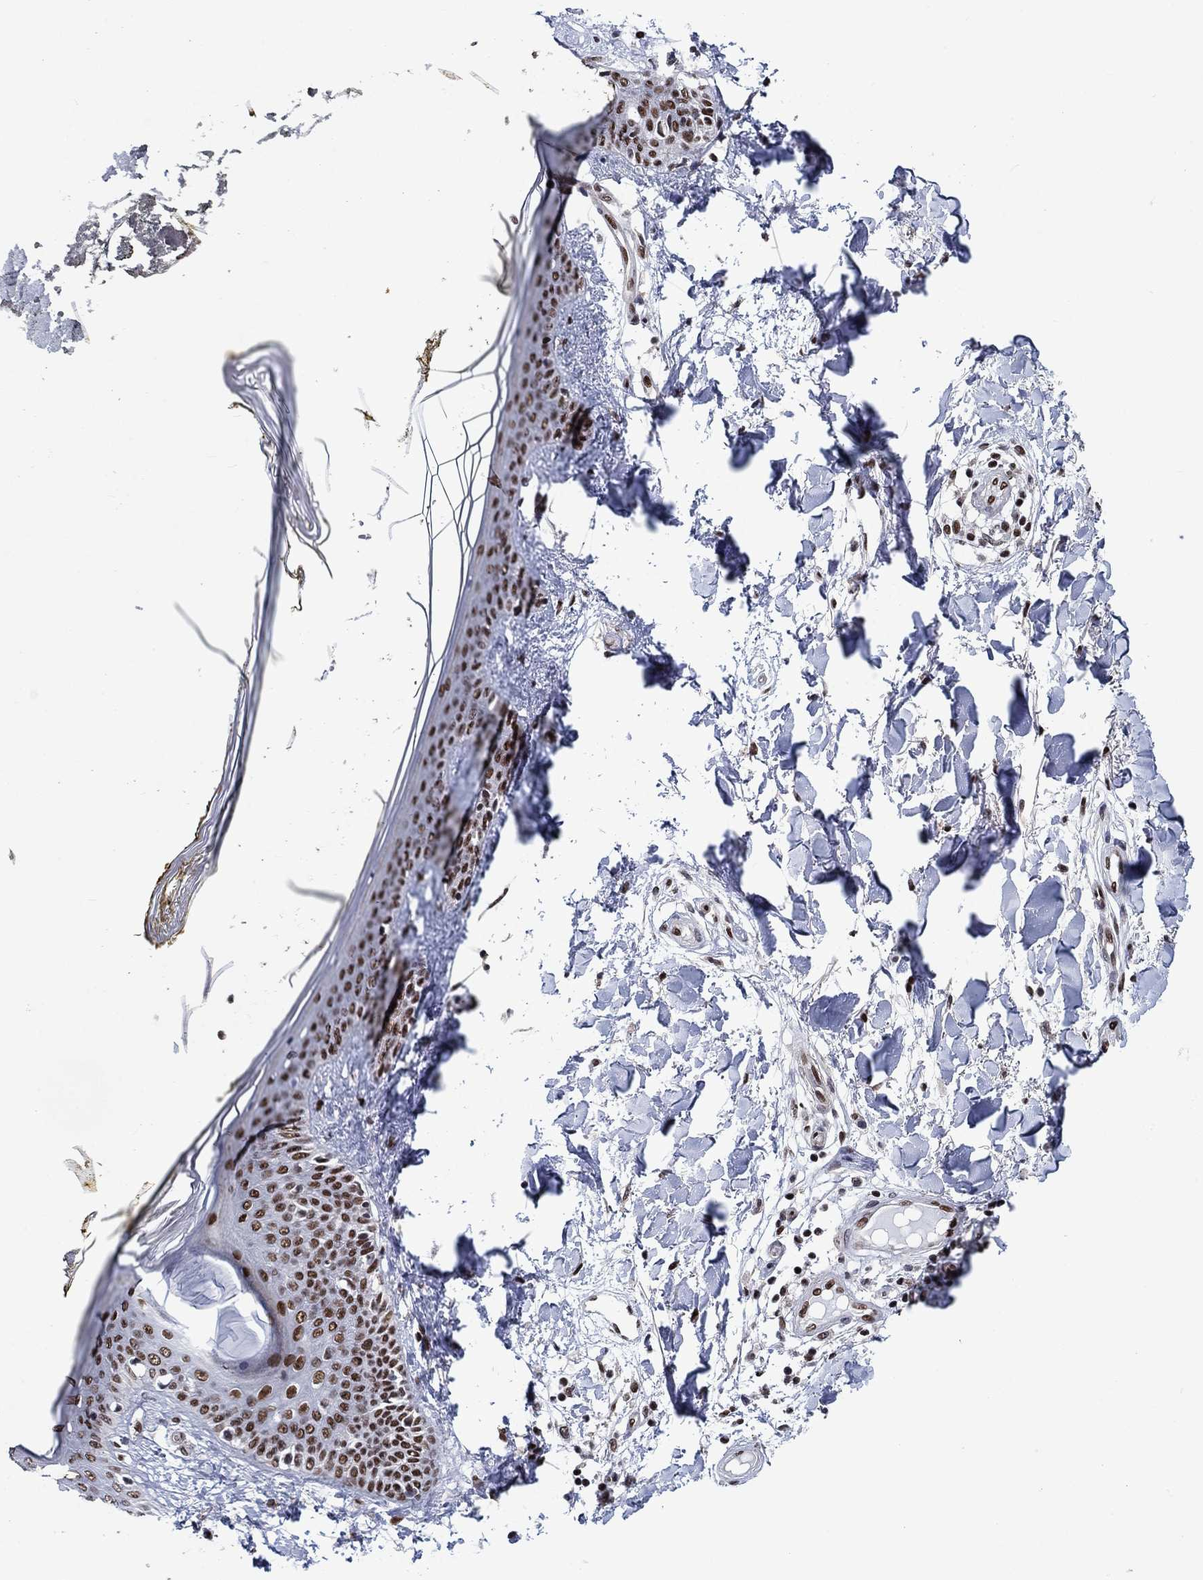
{"staining": {"intensity": "strong", "quantity": "25%-75%", "location": "nuclear"}, "tissue": "skin", "cell_type": "Fibroblasts", "image_type": "normal", "snomed": [{"axis": "morphology", "description": "Normal tissue, NOS"}, {"axis": "topography", "description": "Skin"}], "caption": "This image reveals immunohistochemistry staining of unremarkable skin, with high strong nuclear positivity in approximately 25%-75% of fibroblasts.", "gene": "RPRD1B", "patient": {"sex": "female", "age": 34}}